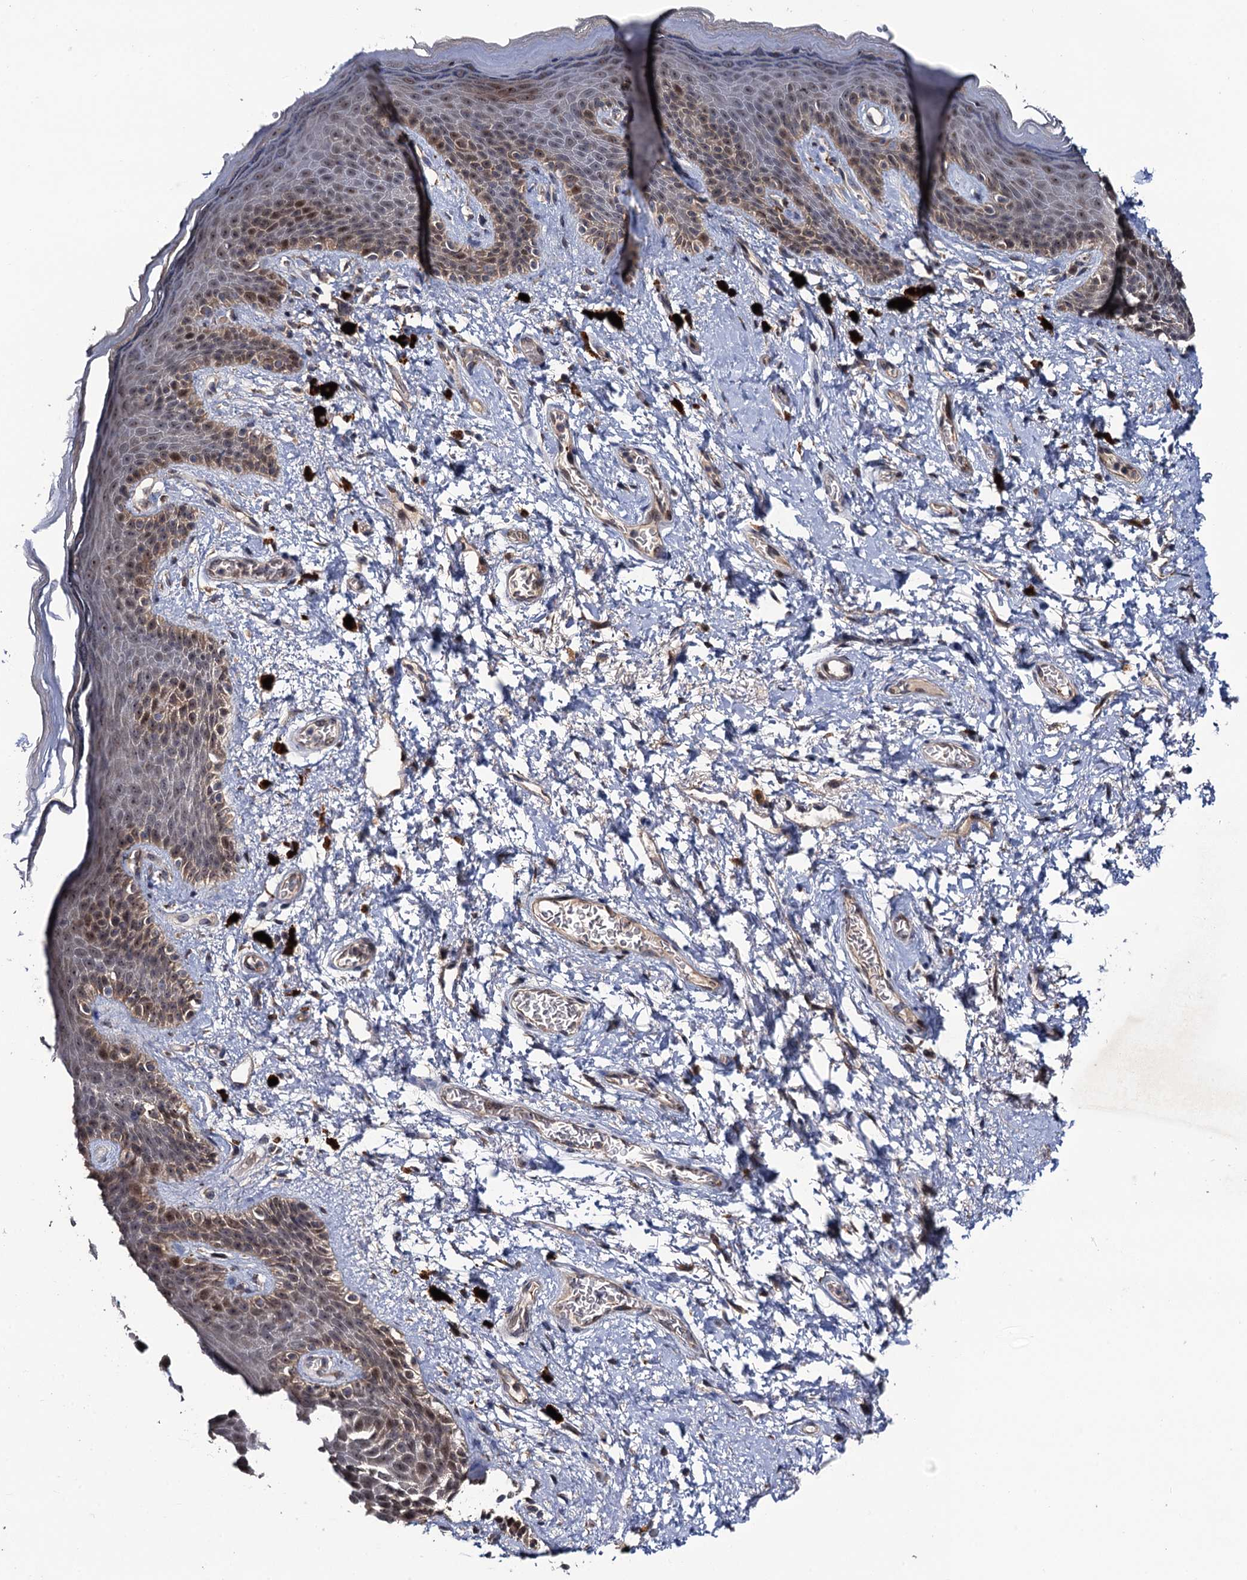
{"staining": {"intensity": "weak", "quantity": "25%-75%", "location": "cytoplasmic/membranous,nuclear"}, "tissue": "skin", "cell_type": "Epidermal cells", "image_type": "normal", "snomed": [{"axis": "morphology", "description": "Normal tissue, NOS"}, {"axis": "topography", "description": "Anal"}], "caption": "Immunohistochemical staining of benign skin displays weak cytoplasmic/membranous,nuclear protein staining in approximately 25%-75% of epidermal cells. (brown staining indicates protein expression, while blue staining denotes nuclei).", "gene": "LRRC63", "patient": {"sex": "female", "age": 46}}